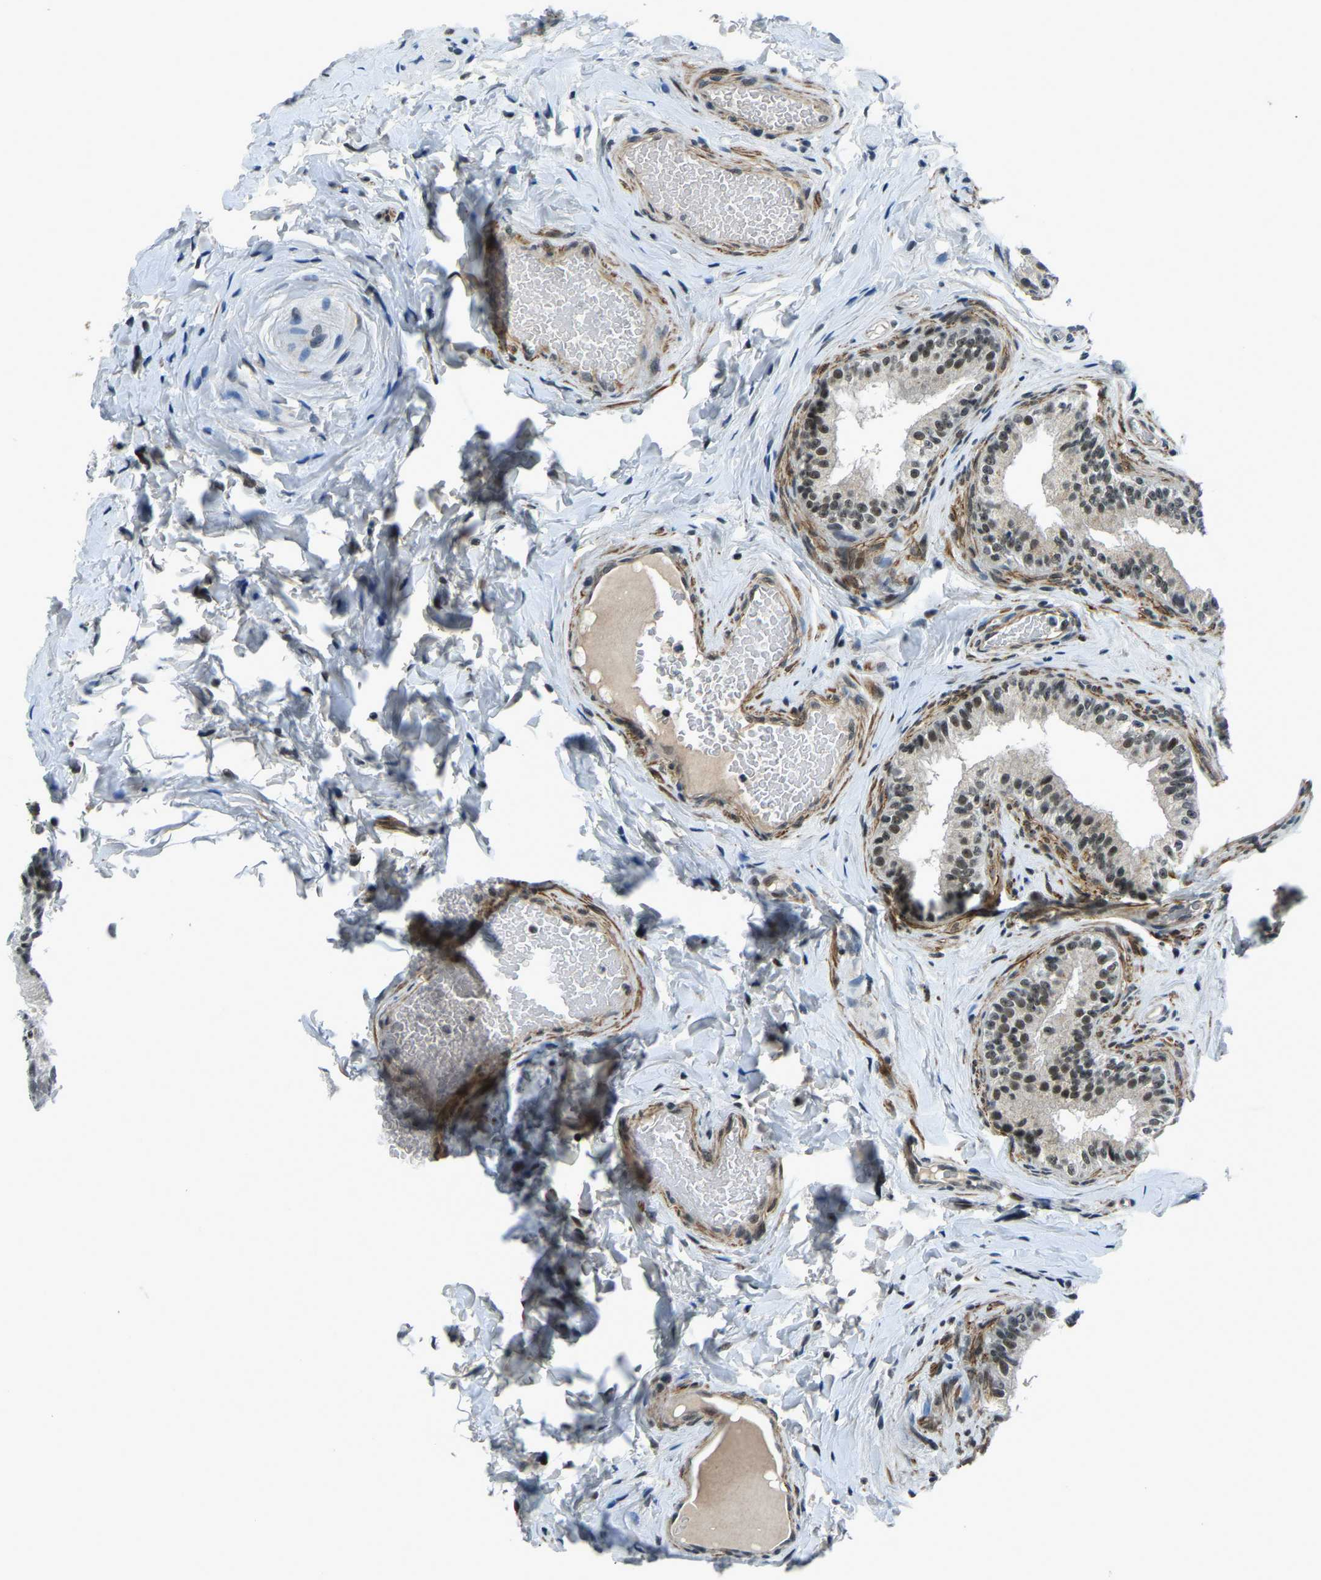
{"staining": {"intensity": "moderate", "quantity": "<25%", "location": "nuclear"}, "tissue": "epididymis", "cell_type": "Glandular cells", "image_type": "normal", "snomed": [{"axis": "morphology", "description": "Normal tissue, NOS"}, {"axis": "topography", "description": "Testis"}, {"axis": "topography", "description": "Epididymis"}], "caption": "Unremarkable epididymis displays moderate nuclear staining in approximately <25% of glandular cells, visualized by immunohistochemistry.", "gene": "PRCC", "patient": {"sex": "male", "age": 36}}